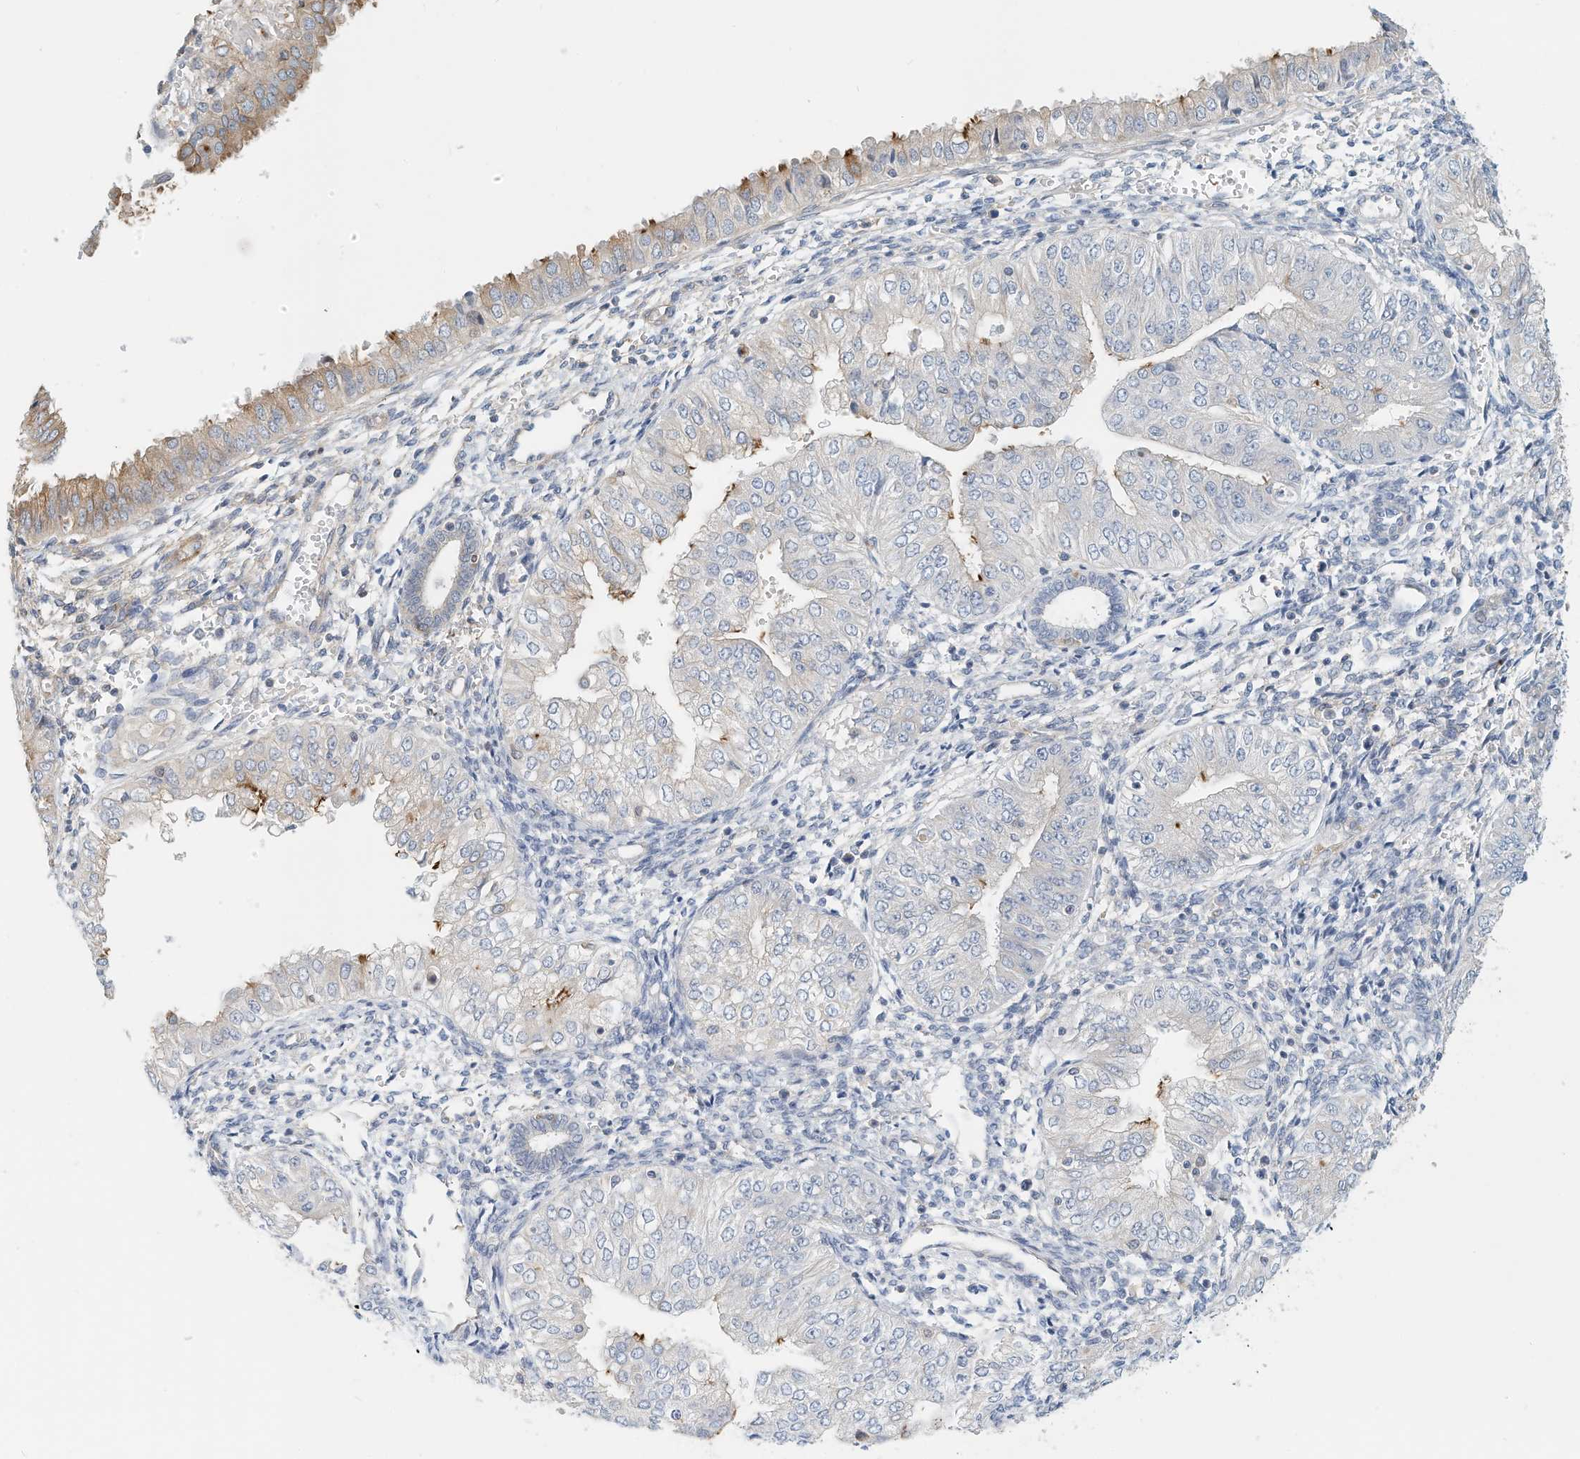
{"staining": {"intensity": "moderate", "quantity": "<25%", "location": "cytoplasmic/membranous"}, "tissue": "endometrial cancer", "cell_type": "Tumor cells", "image_type": "cancer", "snomed": [{"axis": "morphology", "description": "Normal tissue, NOS"}, {"axis": "morphology", "description": "Adenocarcinoma, NOS"}, {"axis": "topography", "description": "Endometrium"}], "caption": "Immunohistochemical staining of human adenocarcinoma (endometrial) shows moderate cytoplasmic/membranous protein expression in about <25% of tumor cells. (brown staining indicates protein expression, while blue staining denotes nuclei).", "gene": "MICAL1", "patient": {"sex": "female", "age": 53}}